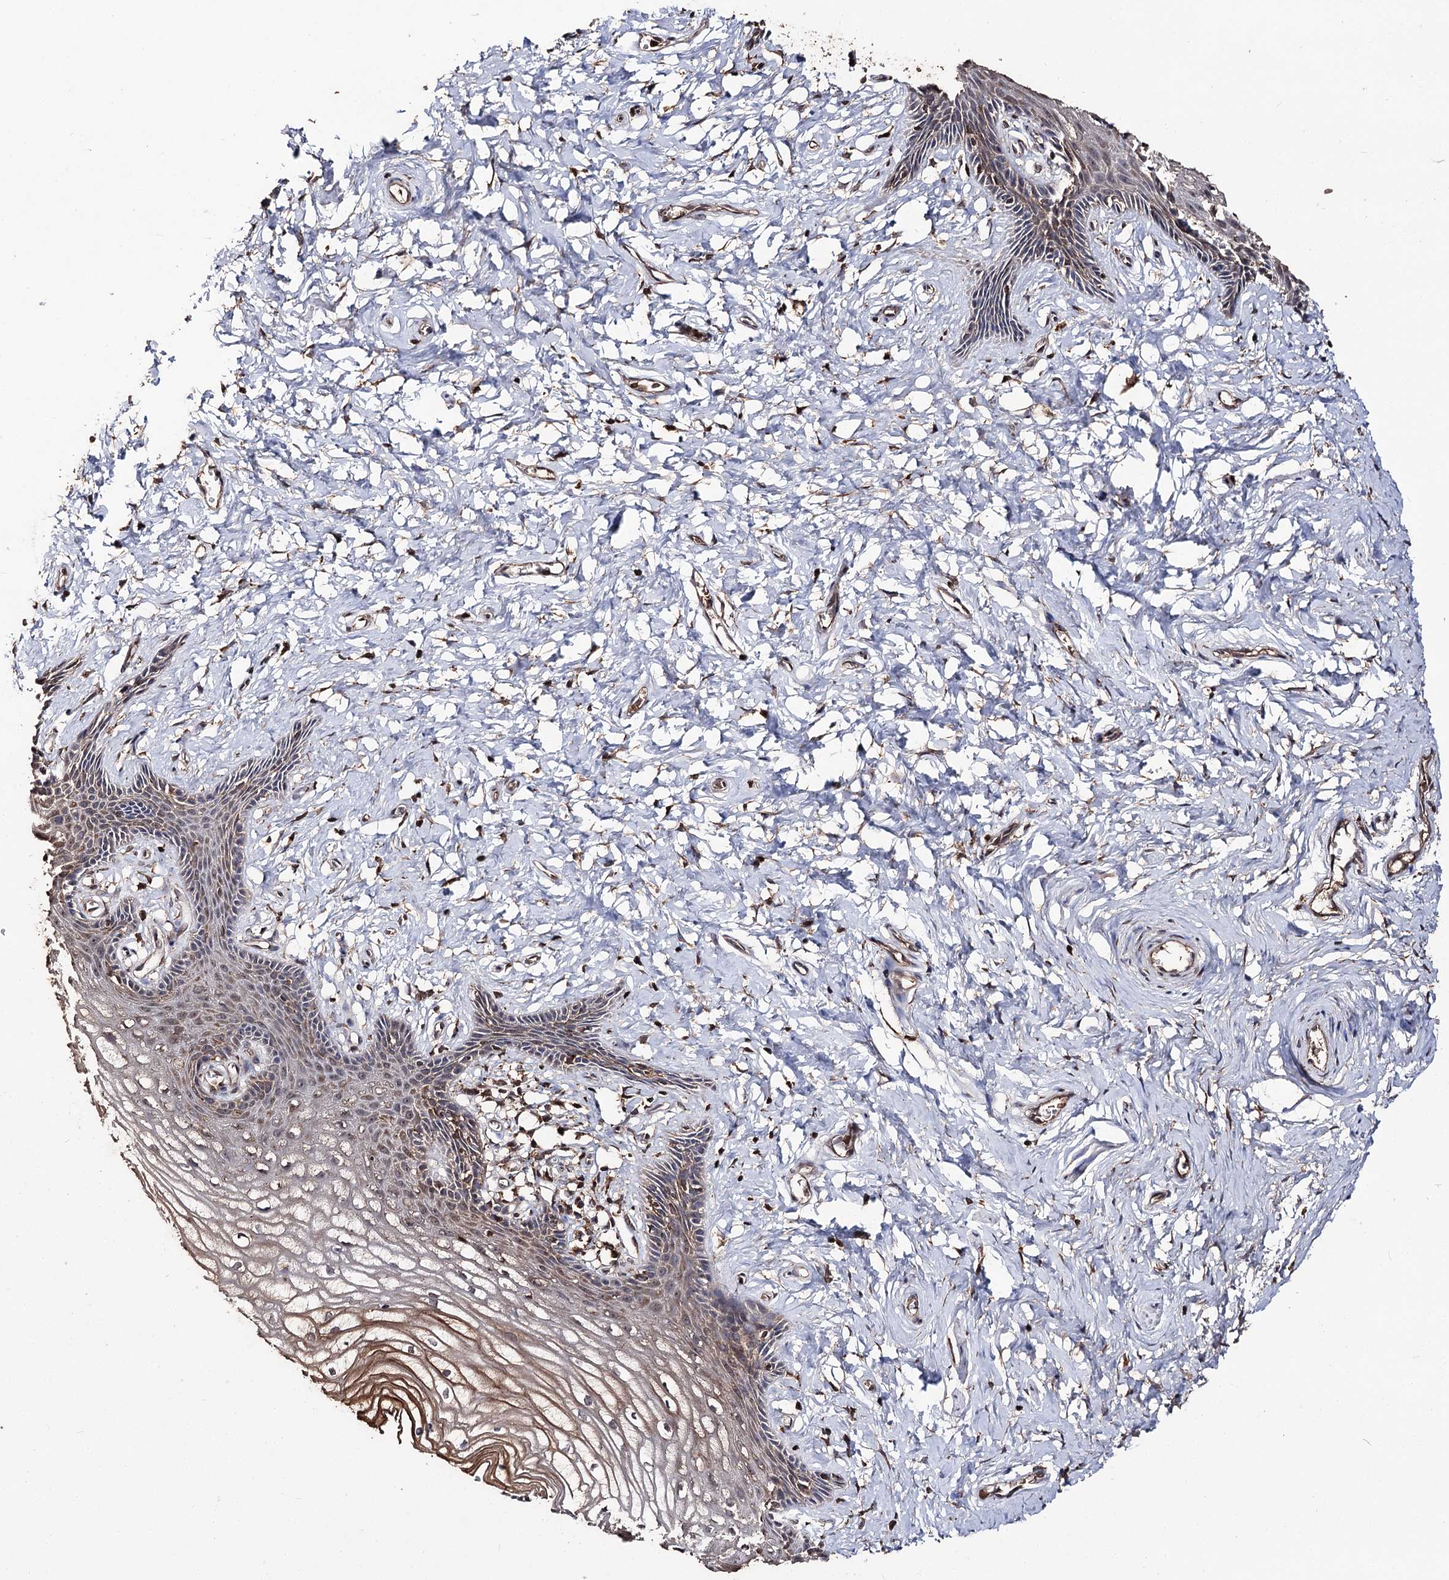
{"staining": {"intensity": "moderate", "quantity": ">75%", "location": "cytoplasmic/membranous,nuclear"}, "tissue": "vagina", "cell_type": "Squamous epithelial cells", "image_type": "normal", "snomed": [{"axis": "morphology", "description": "Normal tissue, NOS"}, {"axis": "topography", "description": "Vagina"}, {"axis": "topography", "description": "Cervix"}], "caption": "Immunohistochemistry (IHC) of benign human vagina exhibits medium levels of moderate cytoplasmic/membranous,nuclear expression in about >75% of squamous epithelial cells. (Brightfield microscopy of DAB IHC at high magnification).", "gene": "FAM53B", "patient": {"sex": "female", "age": 40}}